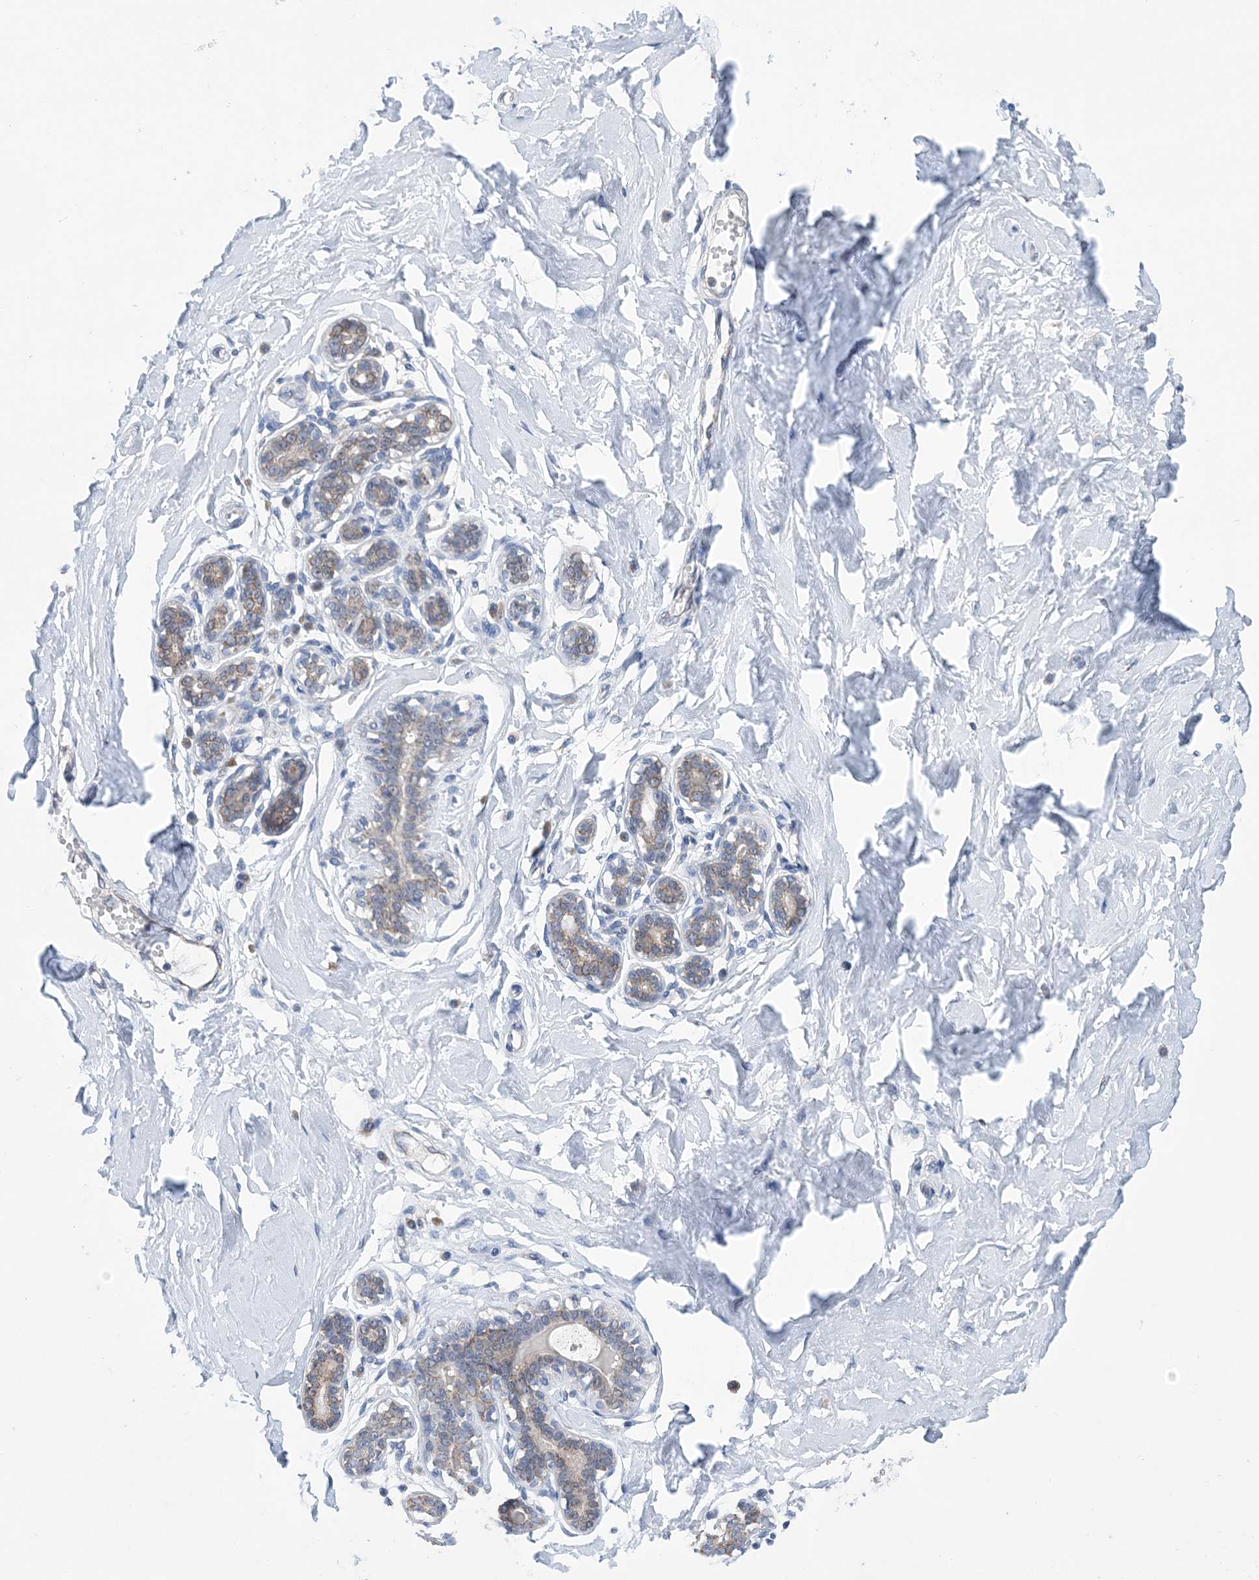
{"staining": {"intensity": "negative", "quantity": "none", "location": "none"}, "tissue": "breast", "cell_type": "Adipocytes", "image_type": "normal", "snomed": [{"axis": "morphology", "description": "Normal tissue, NOS"}, {"axis": "morphology", "description": "Adenoma, NOS"}, {"axis": "topography", "description": "Breast"}], "caption": "Immunohistochemistry photomicrograph of normal breast: human breast stained with DAB (3,3'-diaminobenzidine) demonstrates no significant protein positivity in adipocytes.", "gene": "COPE", "patient": {"sex": "female", "age": 23}}